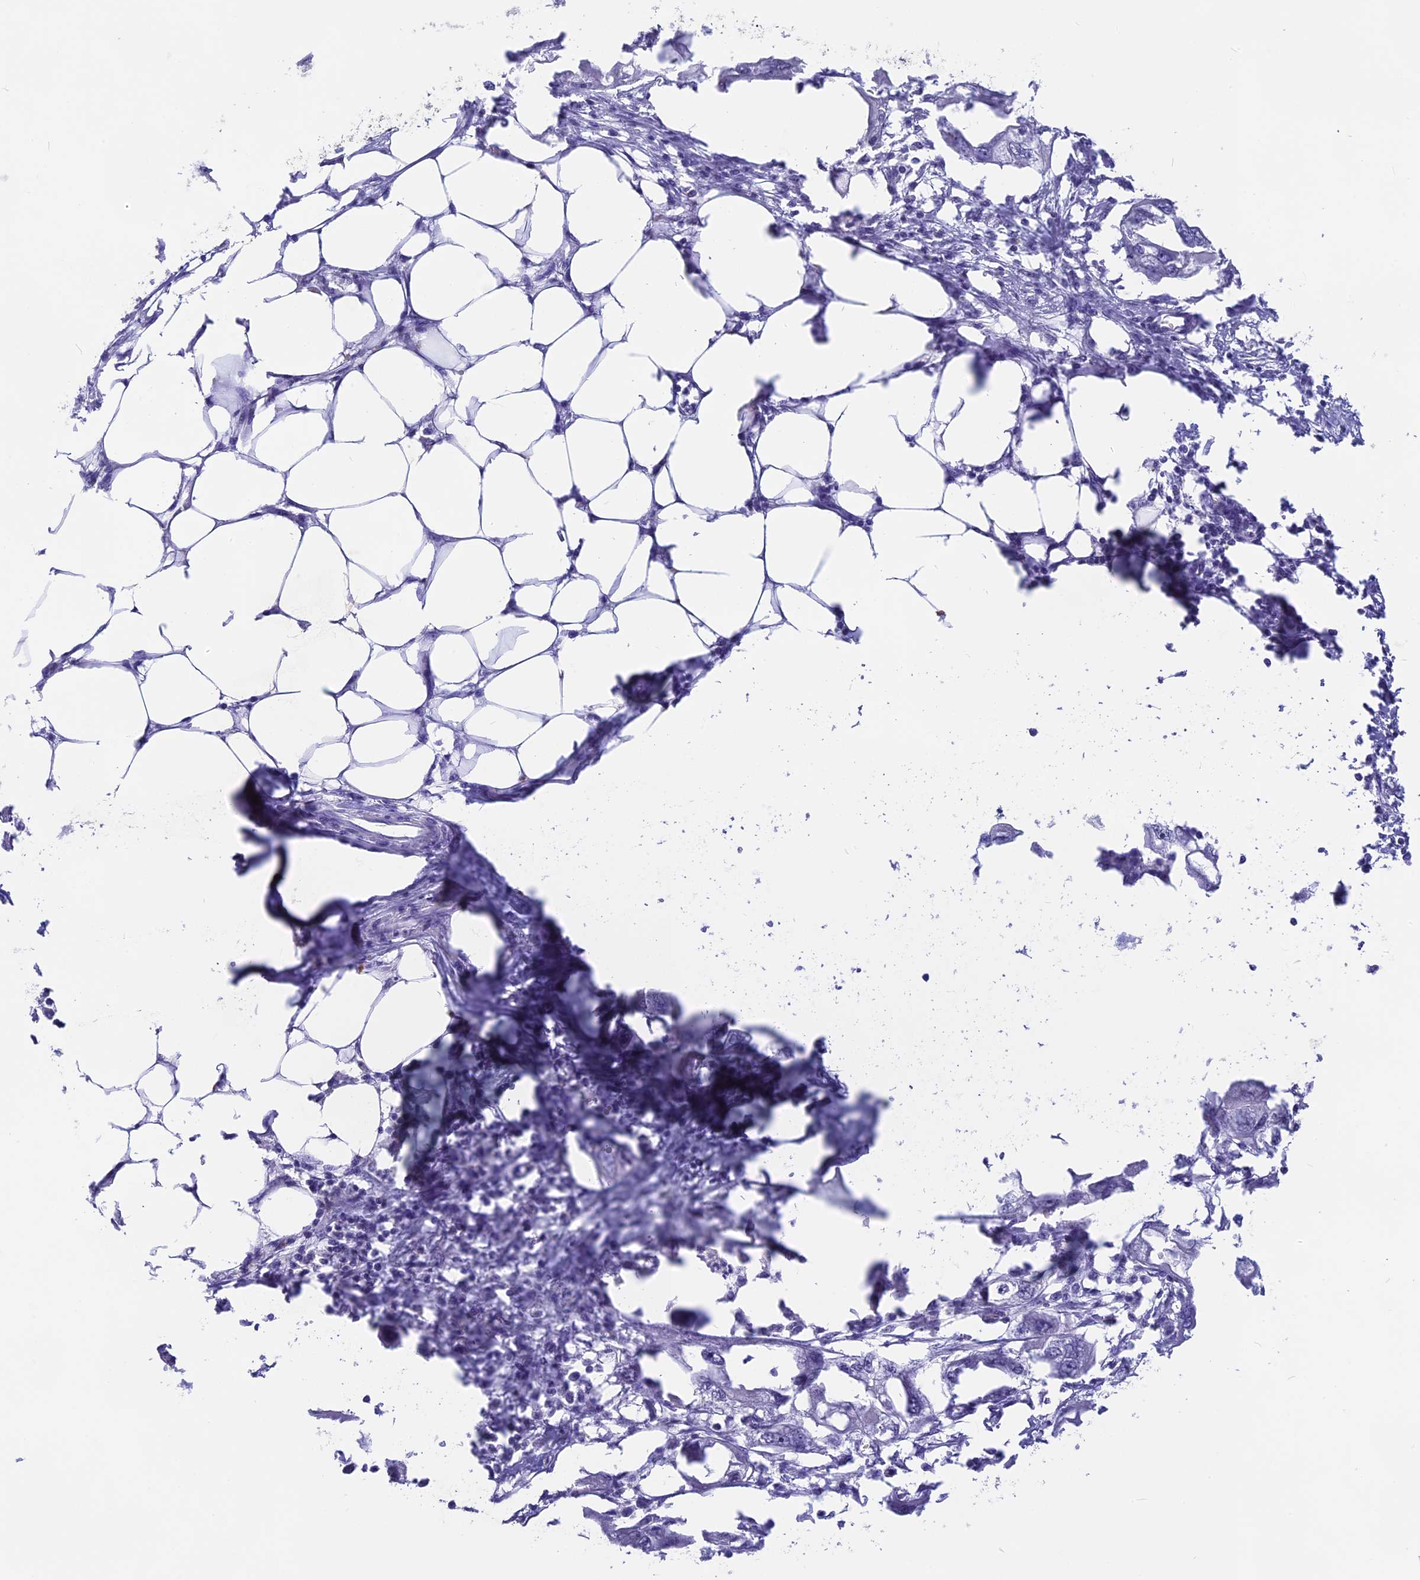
{"staining": {"intensity": "negative", "quantity": "none", "location": "none"}, "tissue": "endometrial cancer", "cell_type": "Tumor cells", "image_type": "cancer", "snomed": [{"axis": "morphology", "description": "Adenocarcinoma, NOS"}, {"axis": "morphology", "description": "Adenocarcinoma, metastatic, NOS"}, {"axis": "topography", "description": "Adipose tissue"}, {"axis": "topography", "description": "Endometrium"}], "caption": "Endometrial cancer stained for a protein using IHC reveals no expression tumor cells.", "gene": "SETD2", "patient": {"sex": "female", "age": 67}}